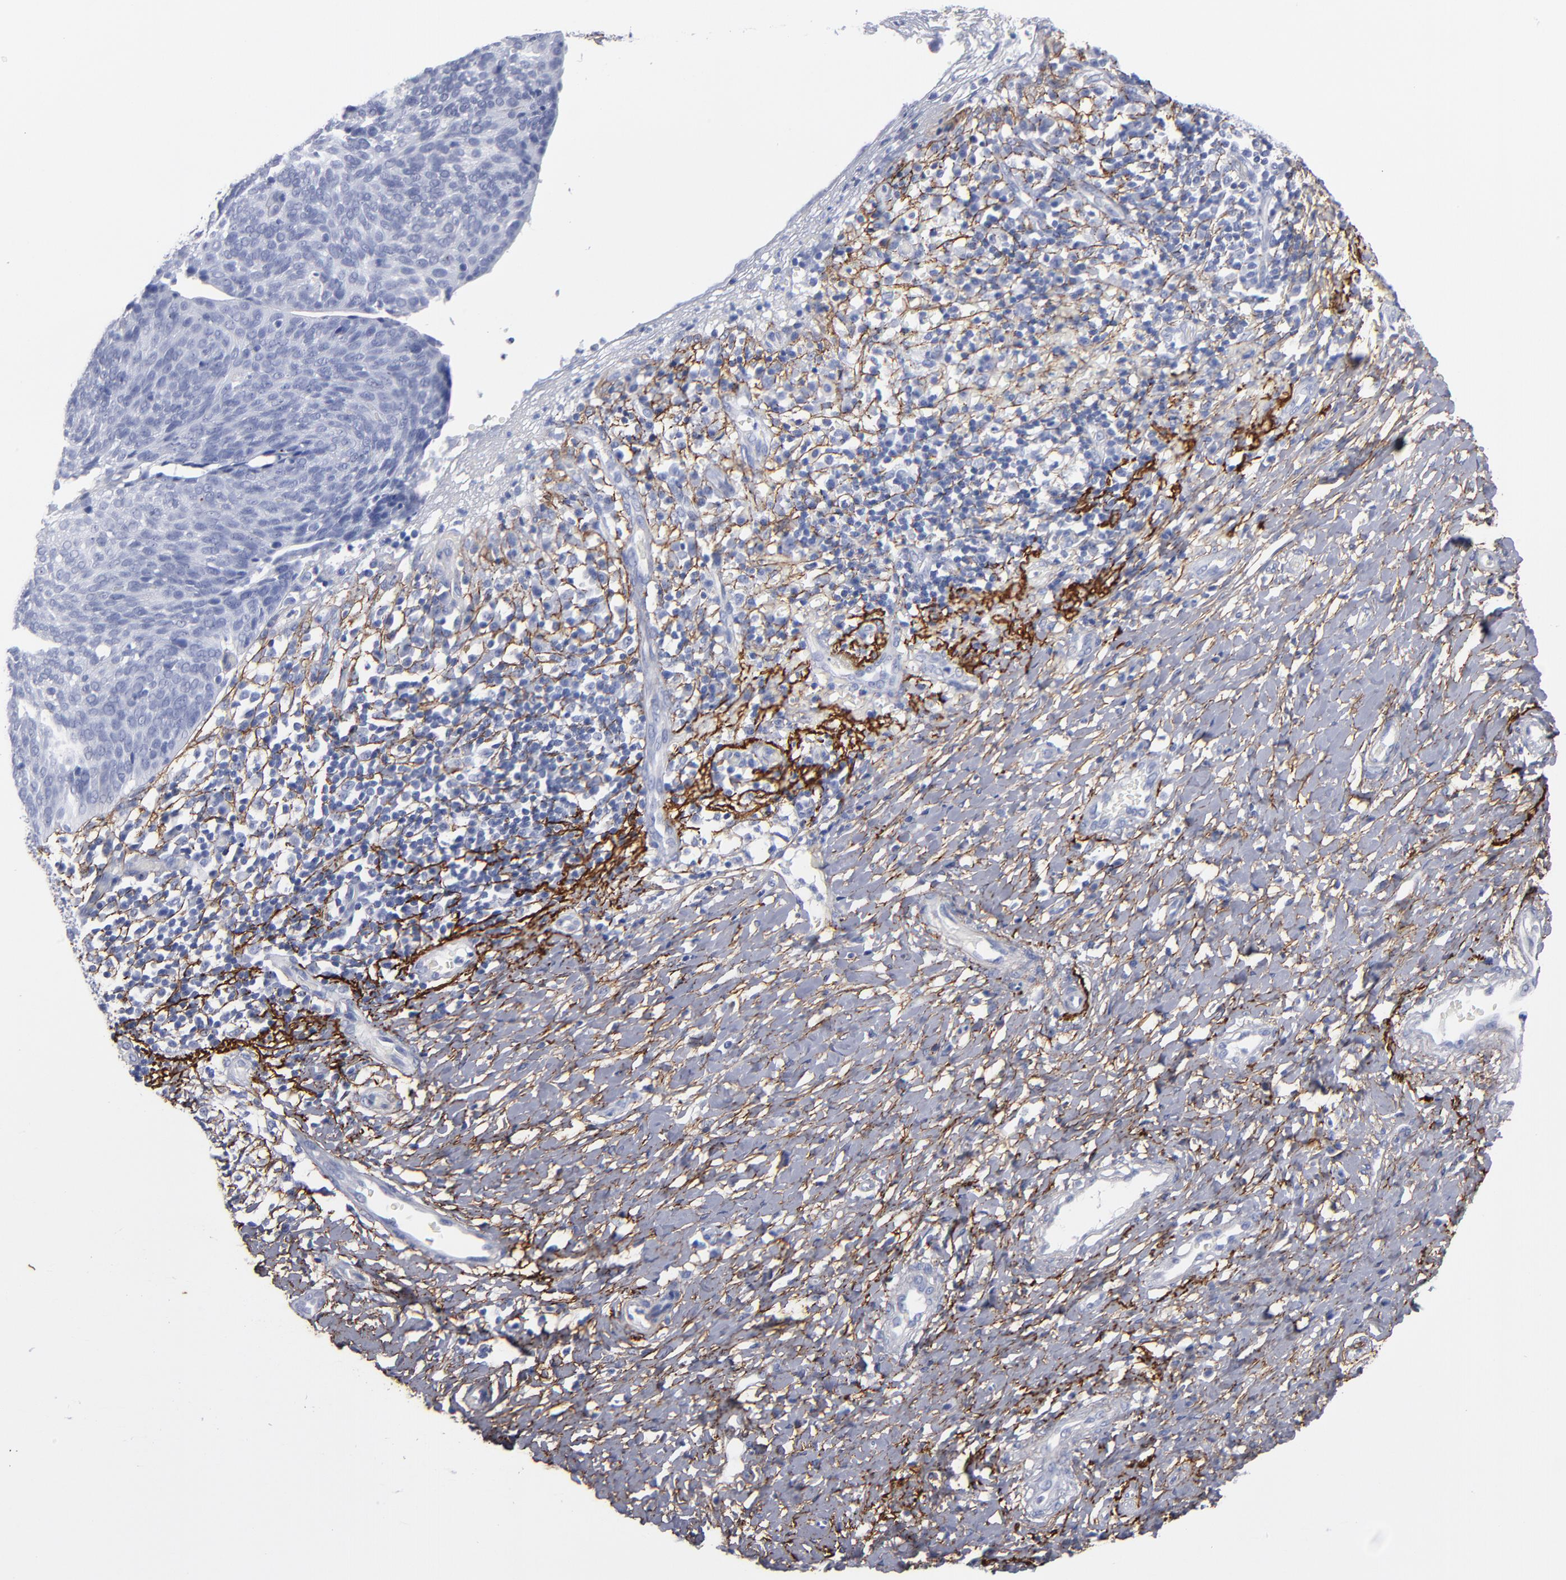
{"staining": {"intensity": "negative", "quantity": "none", "location": "none"}, "tissue": "cervical cancer", "cell_type": "Tumor cells", "image_type": "cancer", "snomed": [{"axis": "morphology", "description": "Normal tissue, NOS"}, {"axis": "morphology", "description": "Squamous cell carcinoma, NOS"}, {"axis": "topography", "description": "Cervix"}], "caption": "Photomicrograph shows no significant protein expression in tumor cells of cervical squamous cell carcinoma.", "gene": "EMILIN1", "patient": {"sex": "female", "age": 39}}